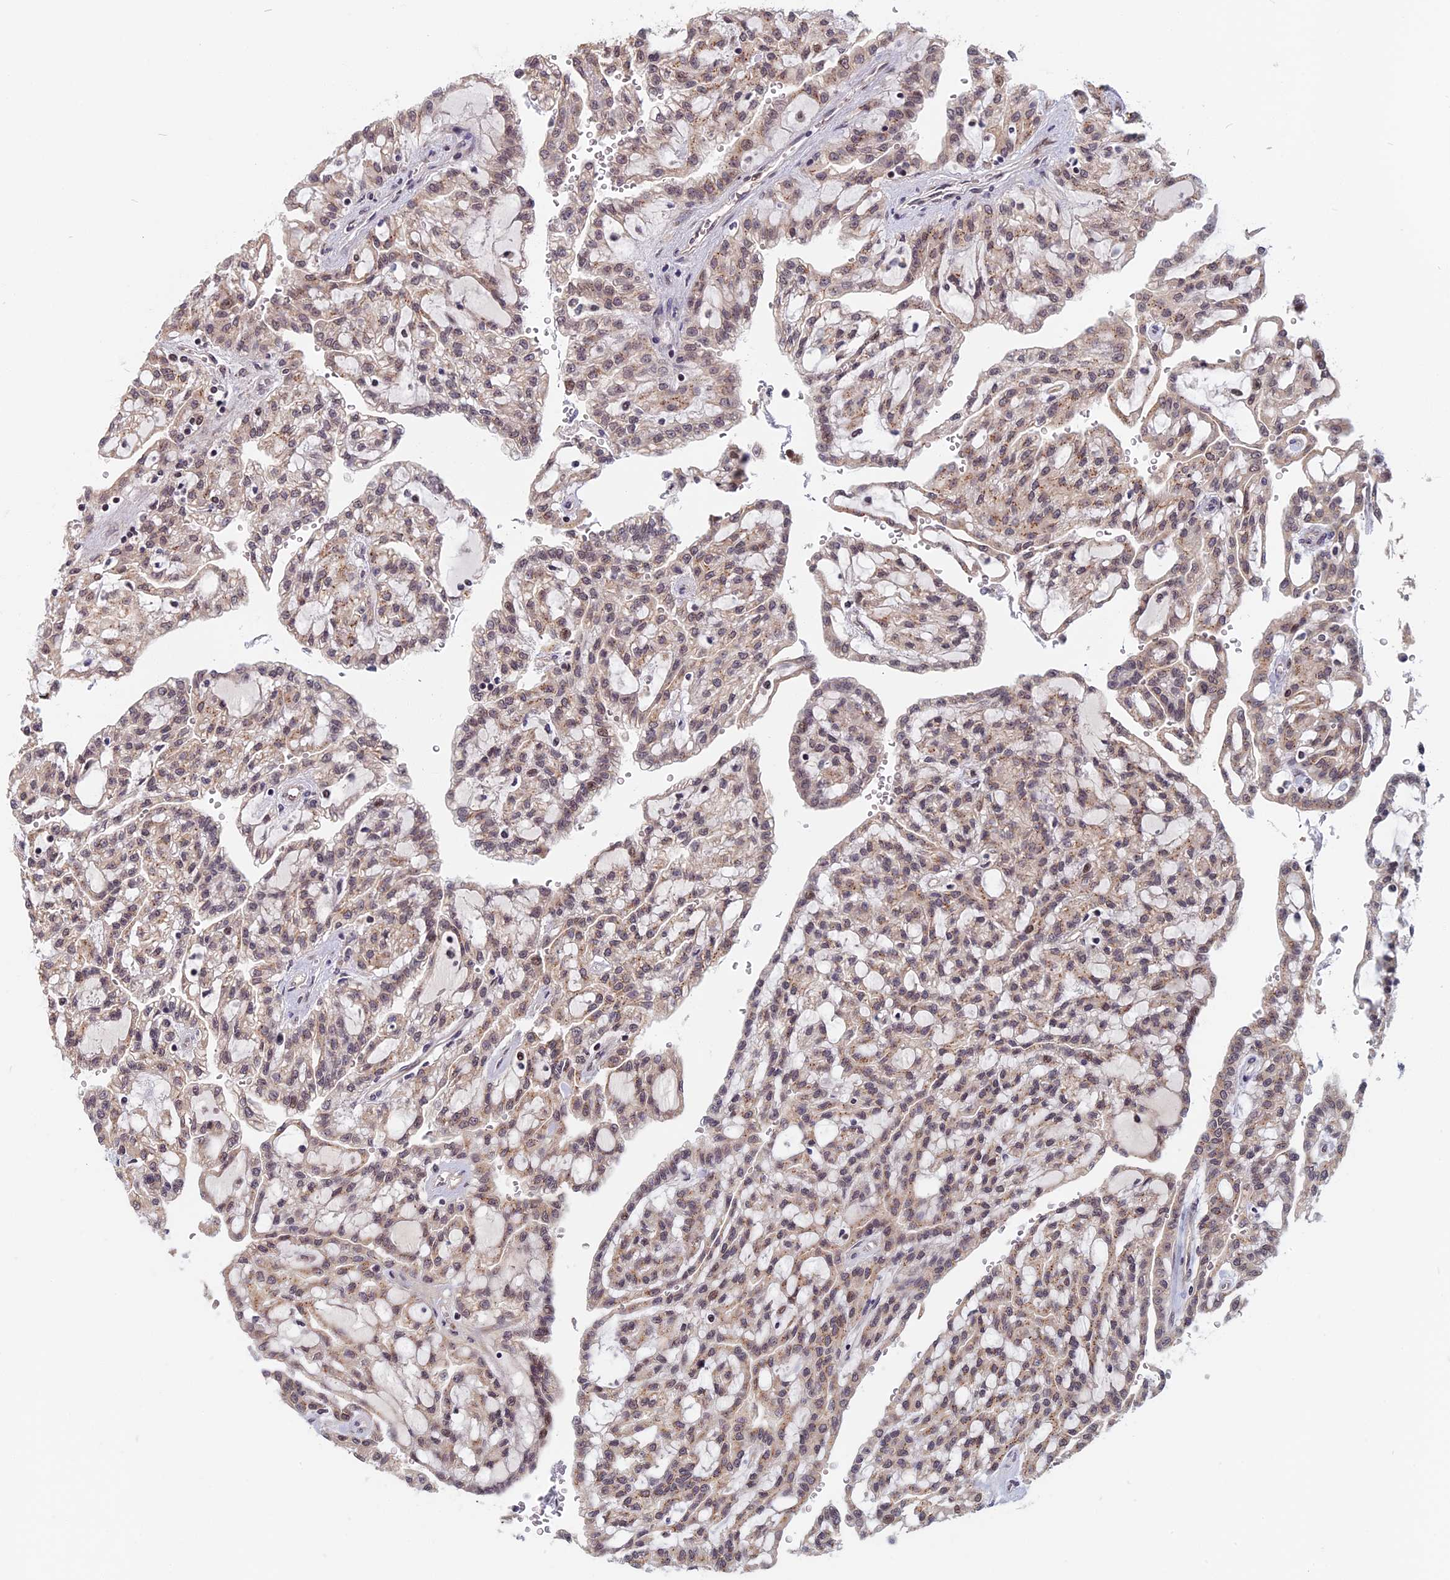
{"staining": {"intensity": "weak", "quantity": "25%-75%", "location": "cytoplasmic/membranous"}, "tissue": "renal cancer", "cell_type": "Tumor cells", "image_type": "cancer", "snomed": [{"axis": "morphology", "description": "Adenocarcinoma, NOS"}, {"axis": "topography", "description": "Kidney"}], "caption": "Protein expression analysis of human renal cancer (adenocarcinoma) reveals weak cytoplasmic/membranous expression in about 25%-75% of tumor cells.", "gene": "CCDC113", "patient": {"sex": "male", "age": 63}}